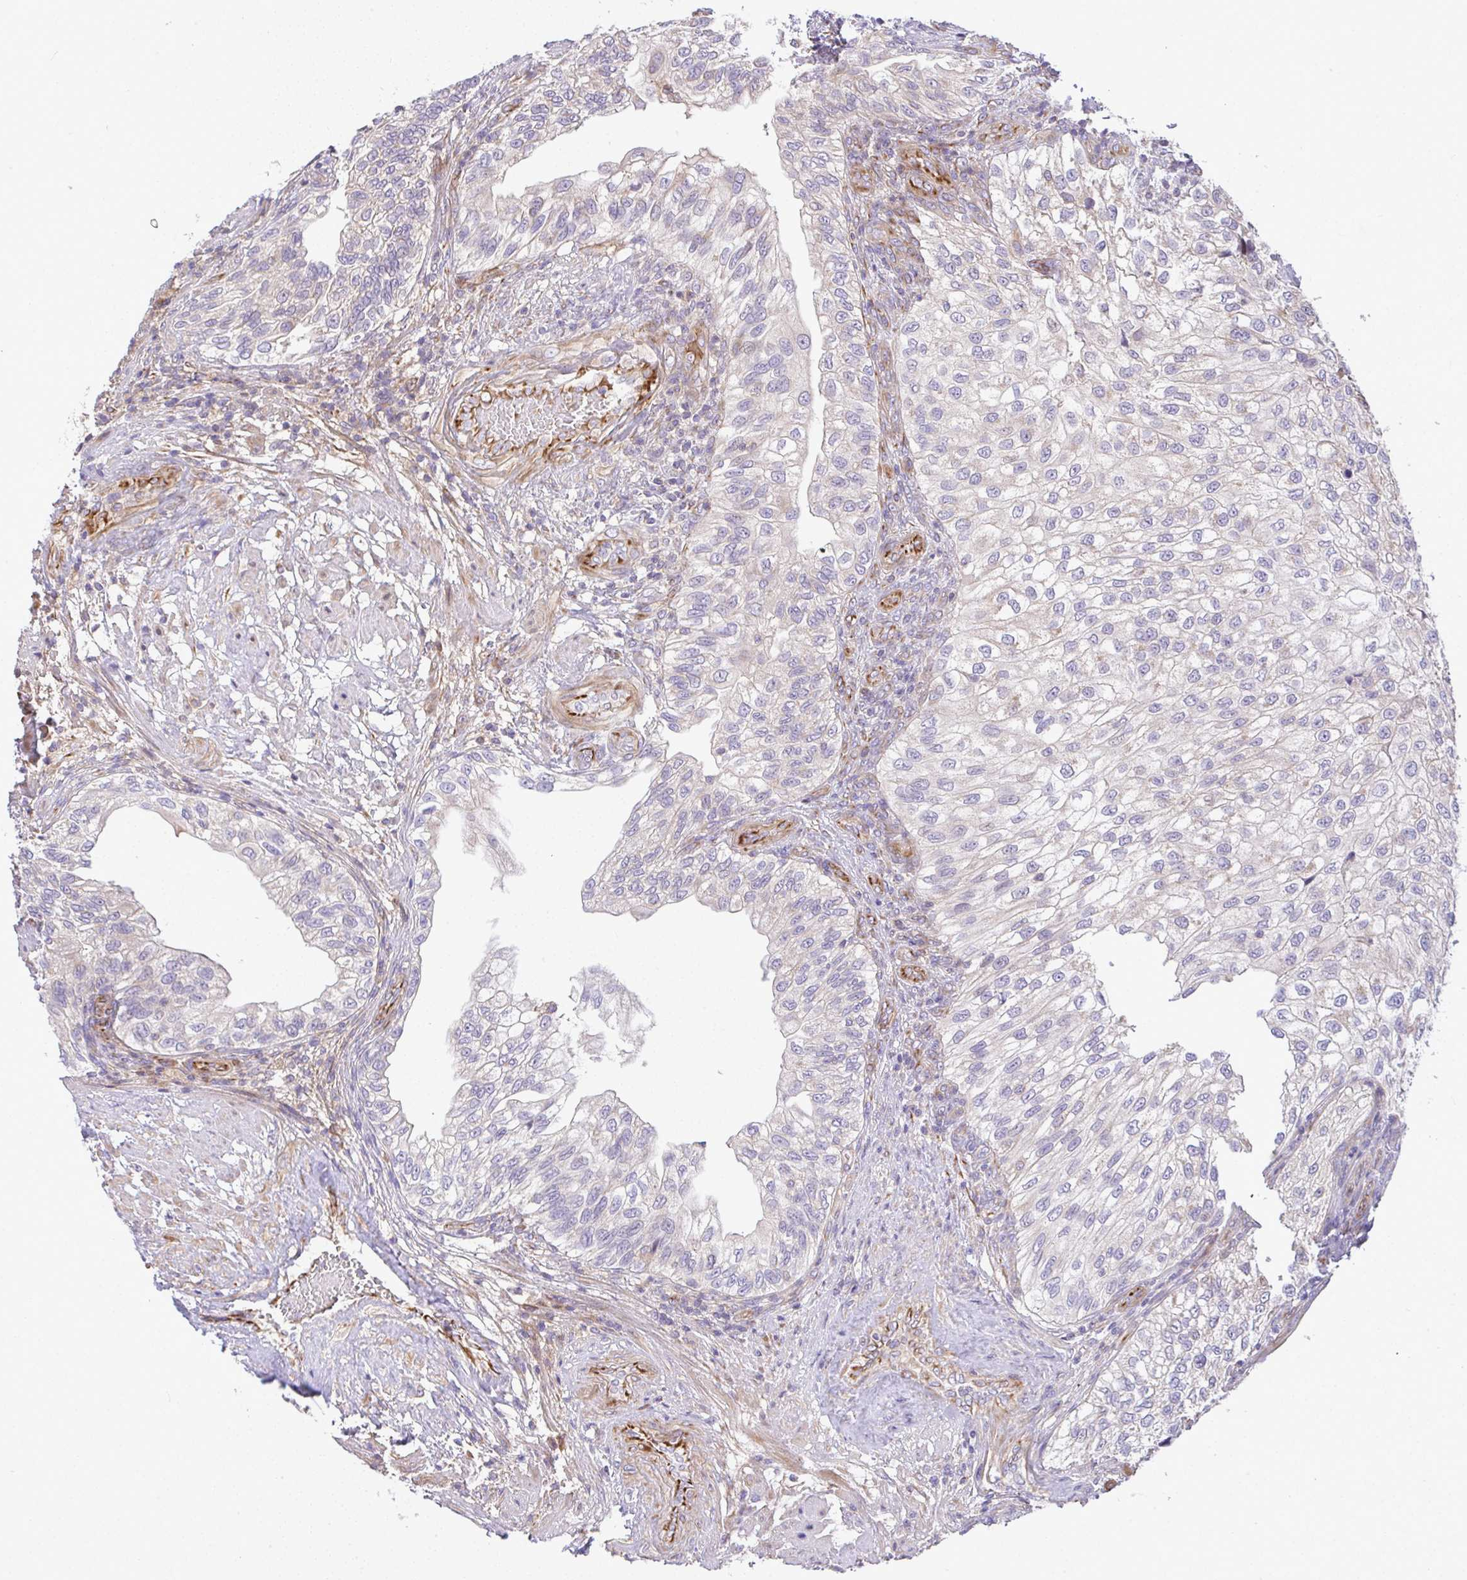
{"staining": {"intensity": "negative", "quantity": "none", "location": "none"}, "tissue": "urothelial cancer", "cell_type": "Tumor cells", "image_type": "cancer", "snomed": [{"axis": "morphology", "description": "Urothelial carcinoma, NOS"}, {"axis": "topography", "description": "Urinary bladder"}], "caption": "There is no significant staining in tumor cells of transitional cell carcinoma.", "gene": "GRID2", "patient": {"sex": "male", "age": 87}}